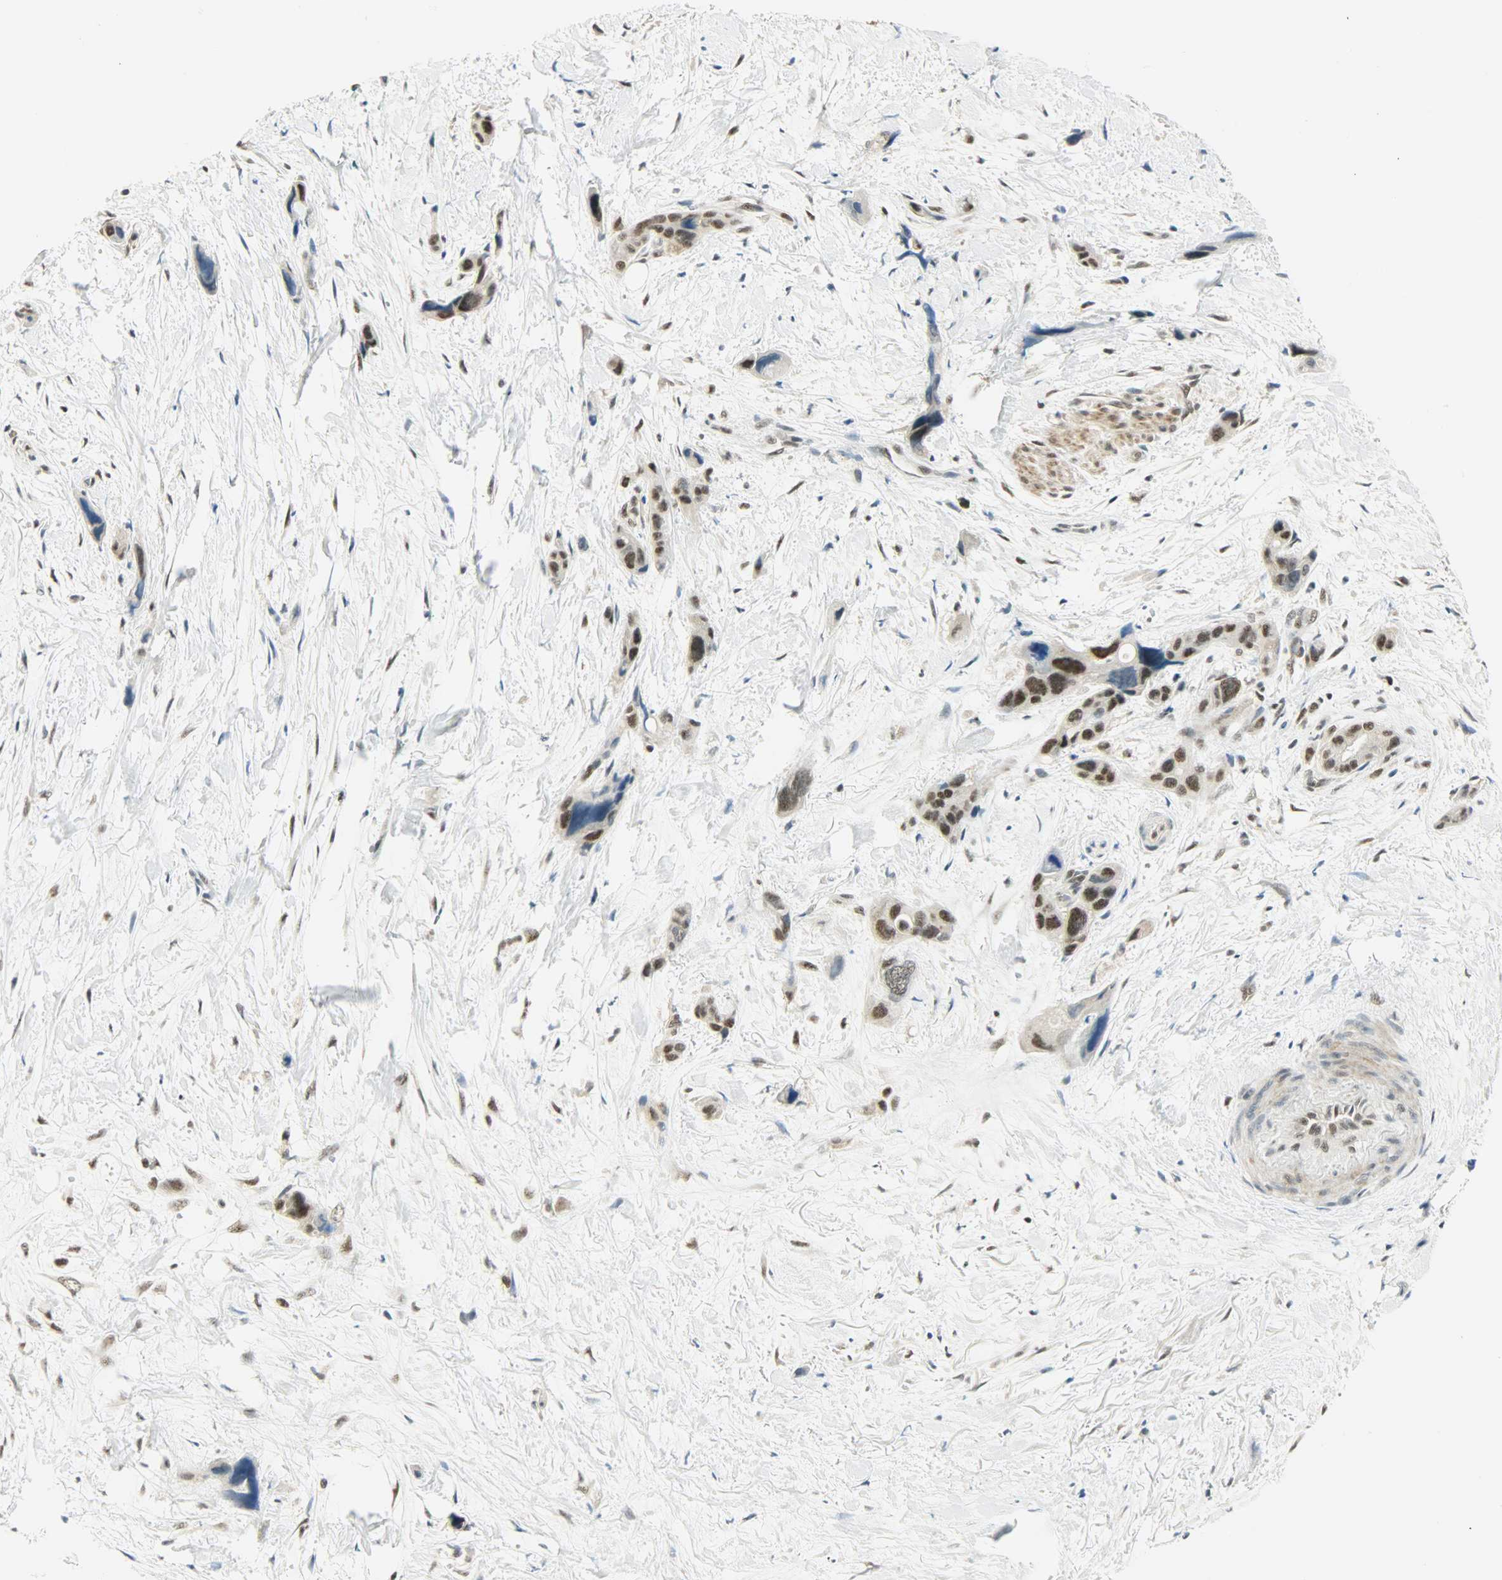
{"staining": {"intensity": "strong", "quantity": ">75%", "location": "nuclear"}, "tissue": "pancreatic cancer", "cell_type": "Tumor cells", "image_type": "cancer", "snomed": [{"axis": "morphology", "description": "Adenocarcinoma, NOS"}, {"axis": "topography", "description": "Pancreas"}], "caption": "Pancreatic cancer stained for a protein (brown) shows strong nuclear positive positivity in approximately >75% of tumor cells.", "gene": "SUGP1", "patient": {"sex": "male", "age": 46}}